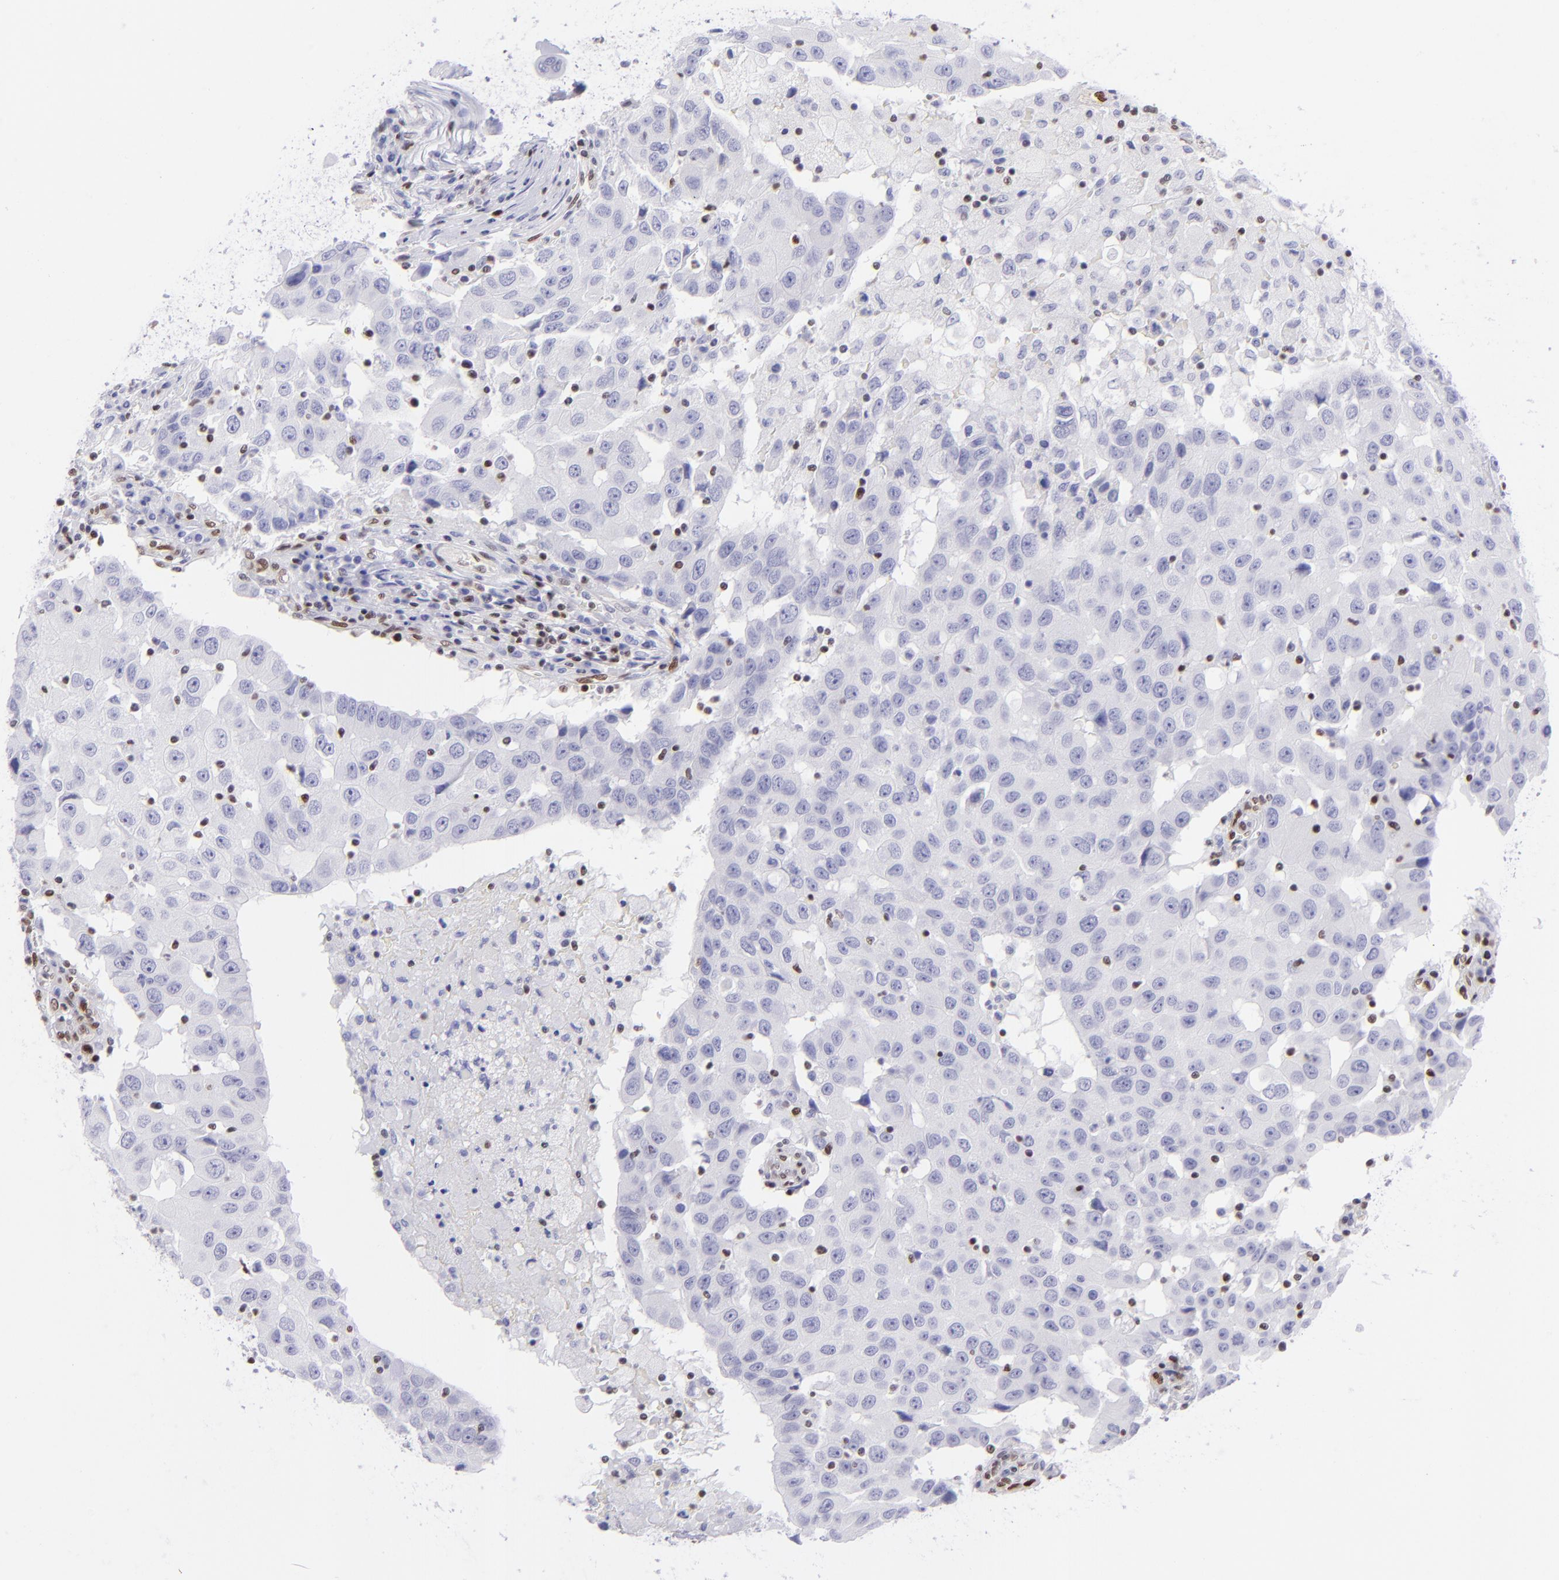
{"staining": {"intensity": "negative", "quantity": "none", "location": "none"}, "tissue": "breast cancer", "cell_type": "Tumor cells", "image_type": "cancer", "snomed": [{"axis": "morphology", "description": "Duct carcinoma"}, {"axis": "topography", "description": "Breast"}], "caption": "DAB (3,3'-diaminobenzidine) immunohistochemical staining of human breast cancer shows no significant expression in tumor cells. The staining was performed using DAB (3,3'-diaminobenzidine) to visualize the protein expression in brown, while the nuclei were stained in blue with hematoxylin (Magnification: 20x).", "gene": "ETS1", "patient": {"sex": "female", "age": 27}}